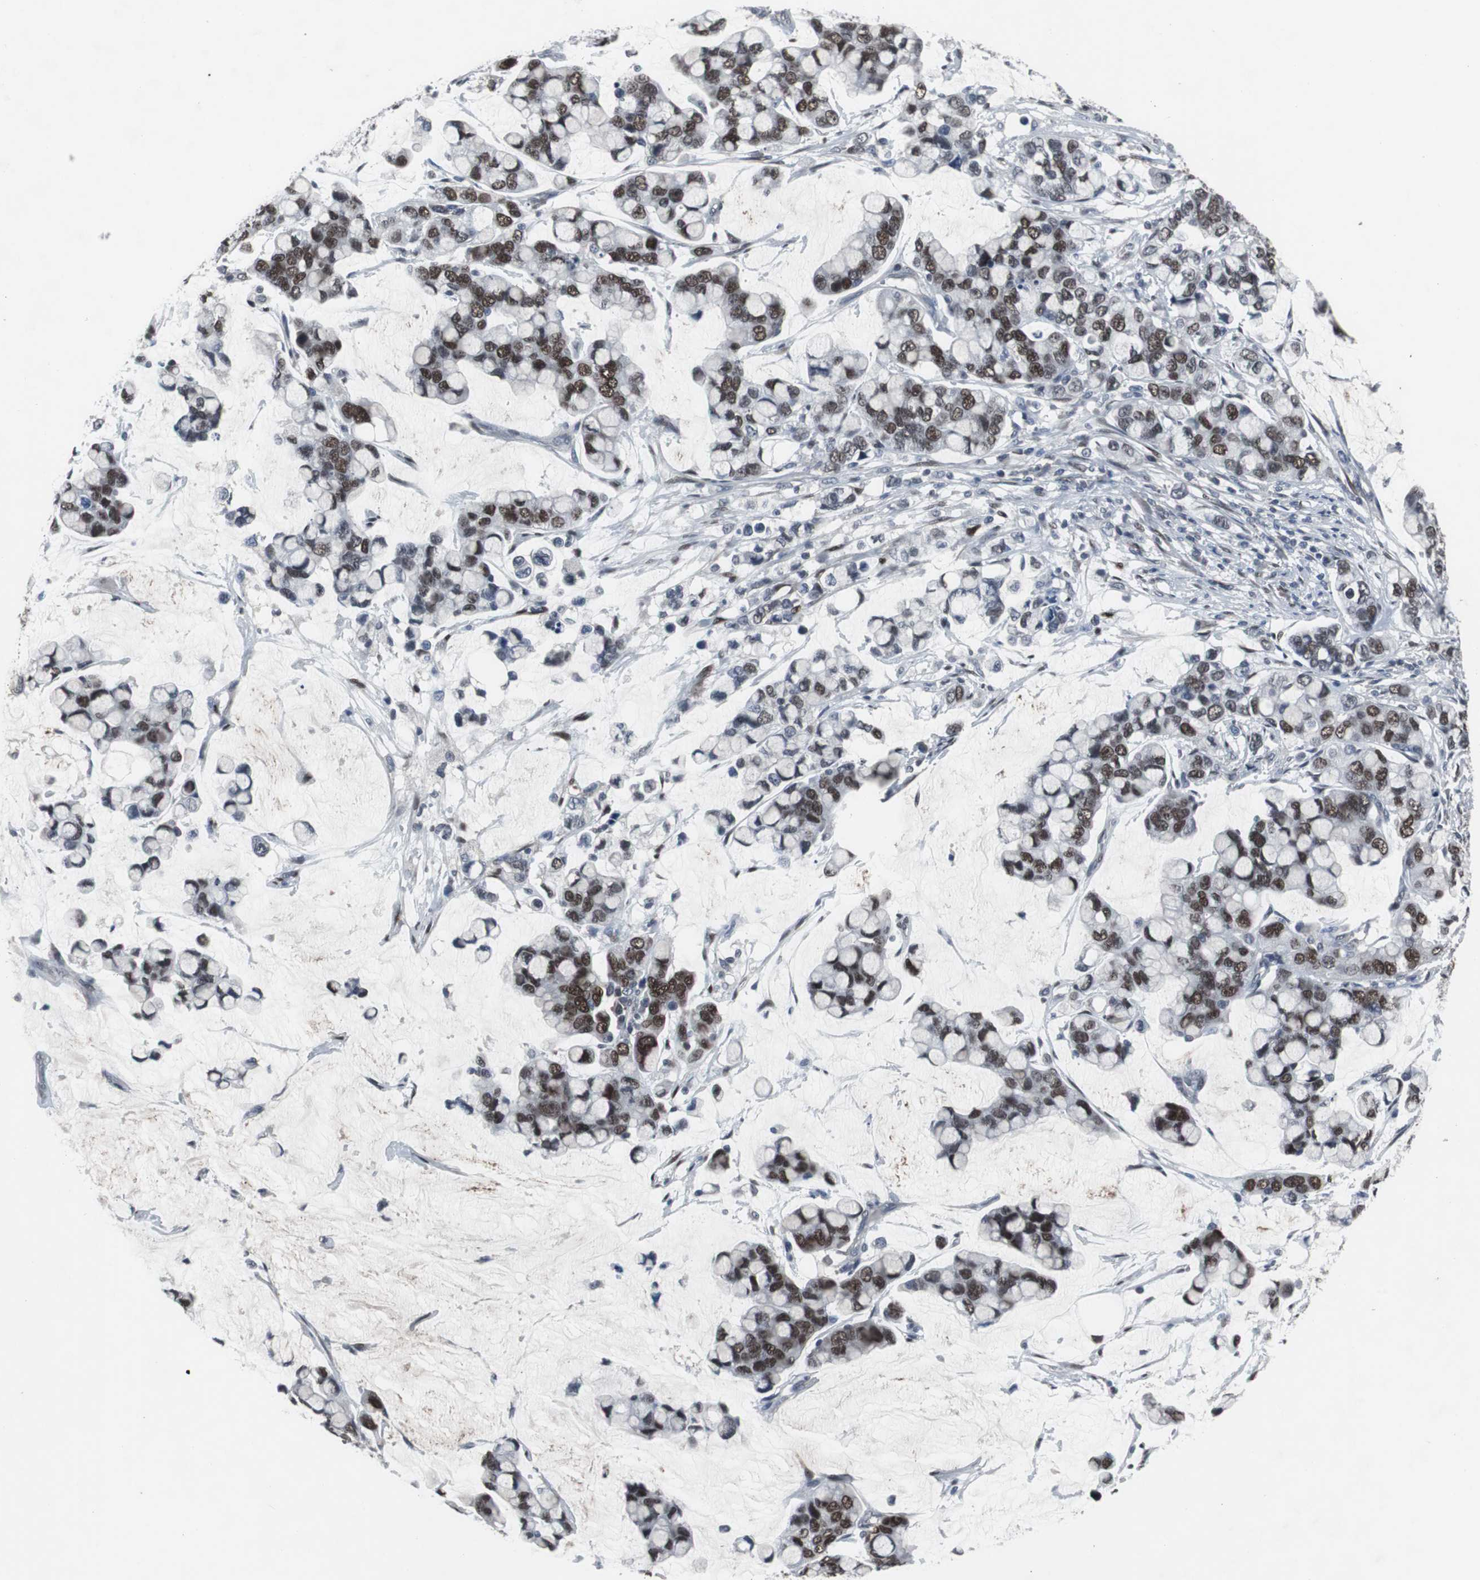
{"staining": {"intensity": "strong", "quantity": ">75%", "location": "nuclear"}, "tissue": "stomach cancer", "cell_type": "Tumor cells", "image_type": "cancer", "snomed": [{"axis": "morphology", "description": "Adenocarcinoma, NOS"}, {"axis": "topography", "description": "Stomach, lower"}], "caption": "About >75% of tumor cells in stomach adenocarcinoma display strong nuclear protein expression as visualized by brown immunohistochemical staining.", "gene": "FOXP4", "patient": {"sex": "male", "age": 84}}